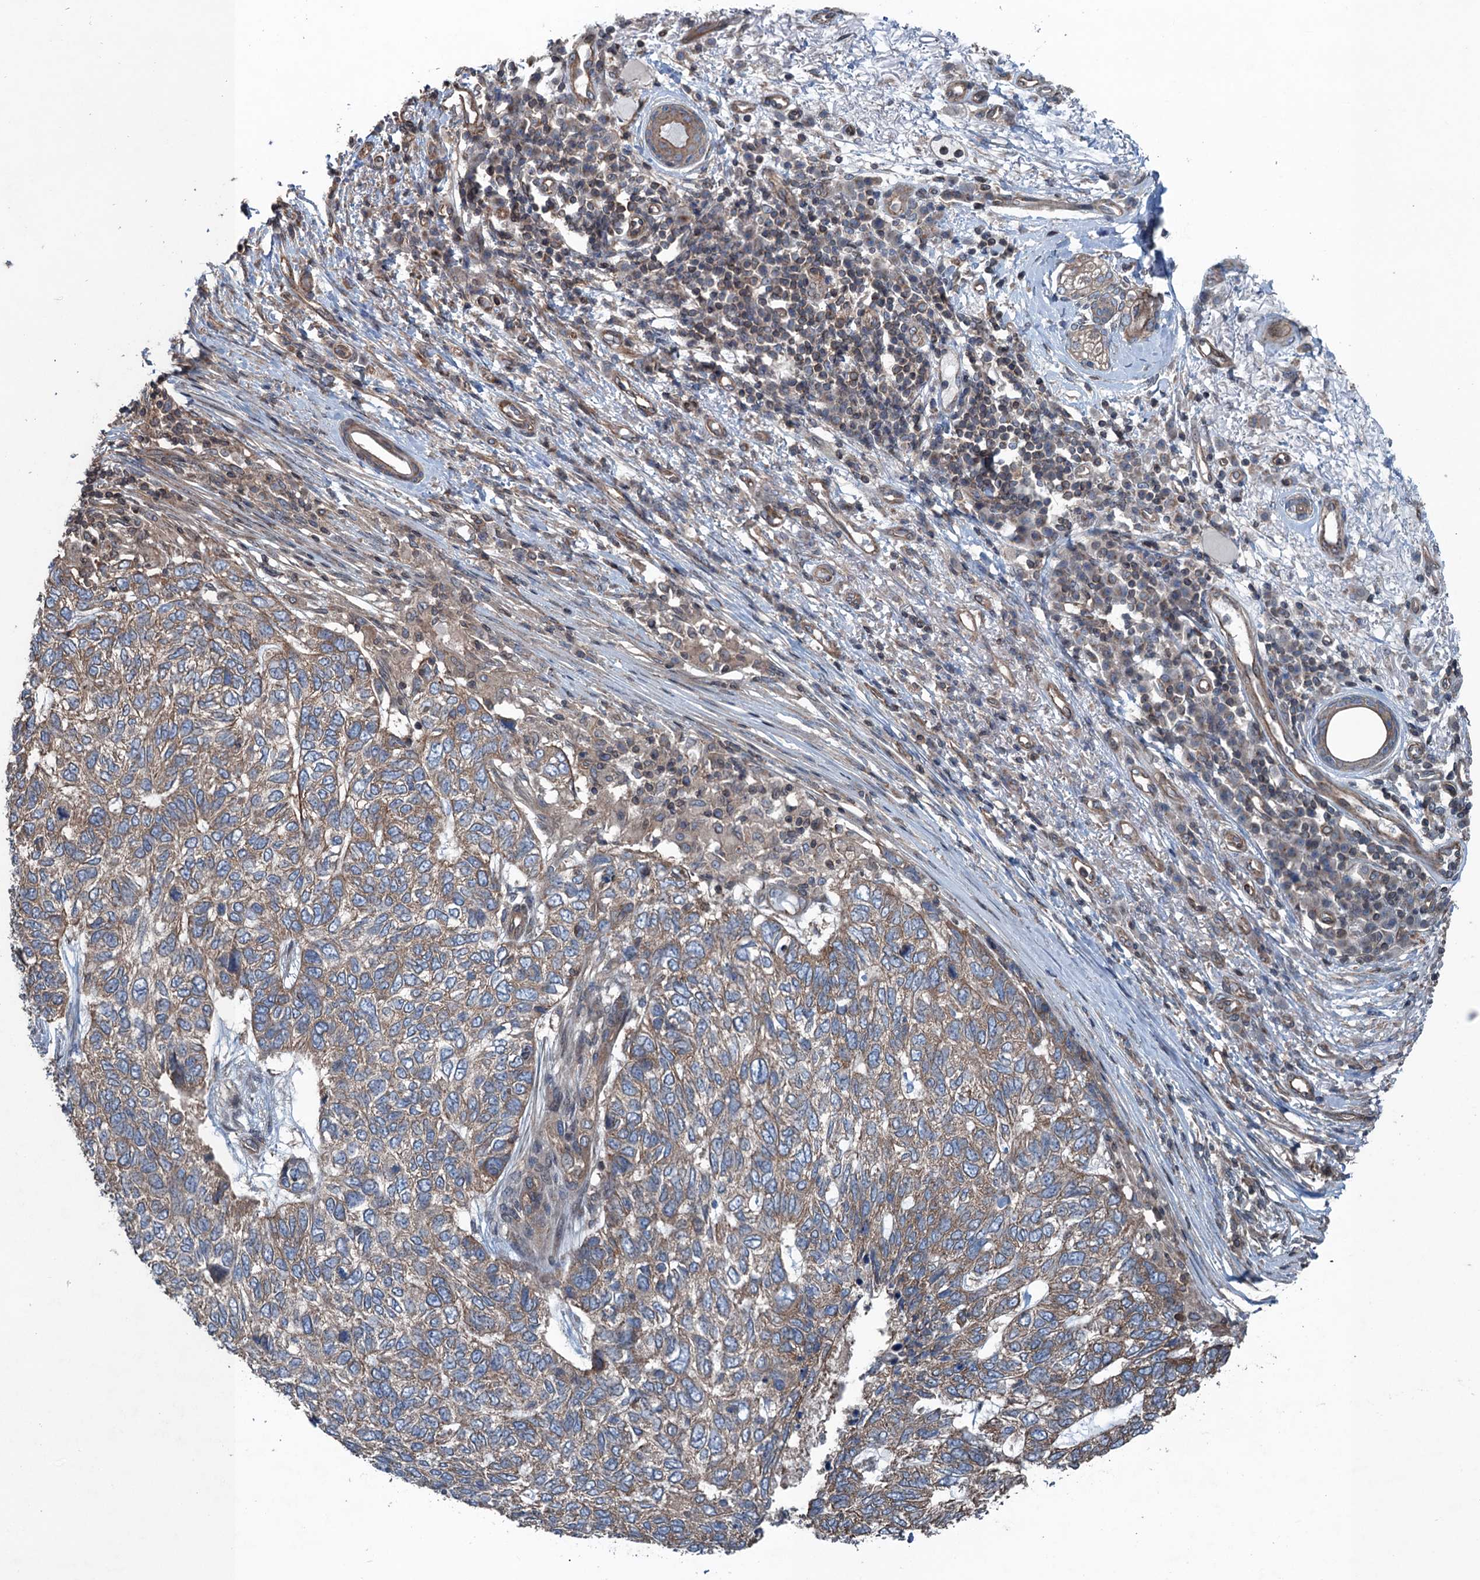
{"staining": {"intensity": "weak", "quantity": ">75%", "location": "cytoplasmic/membranous"}, "tissue": "skin cancer", "cell_type": "Tumor cells", "image_type": "cancer", "snomed": [{"axis": "morphology", "description": "Basal cell carcinoma"}, {"axis": "topography", "description": "Skin"}], "caption": "Approximately >75% of tumor cells in skin basal cell carcinoma demonstrate weak cytoplasmic/membranous protein expression as visualized by brown immunohistochemical staining.", "gene": "TRAPPC8", "patient": {"sex": "female", "age": 65}}